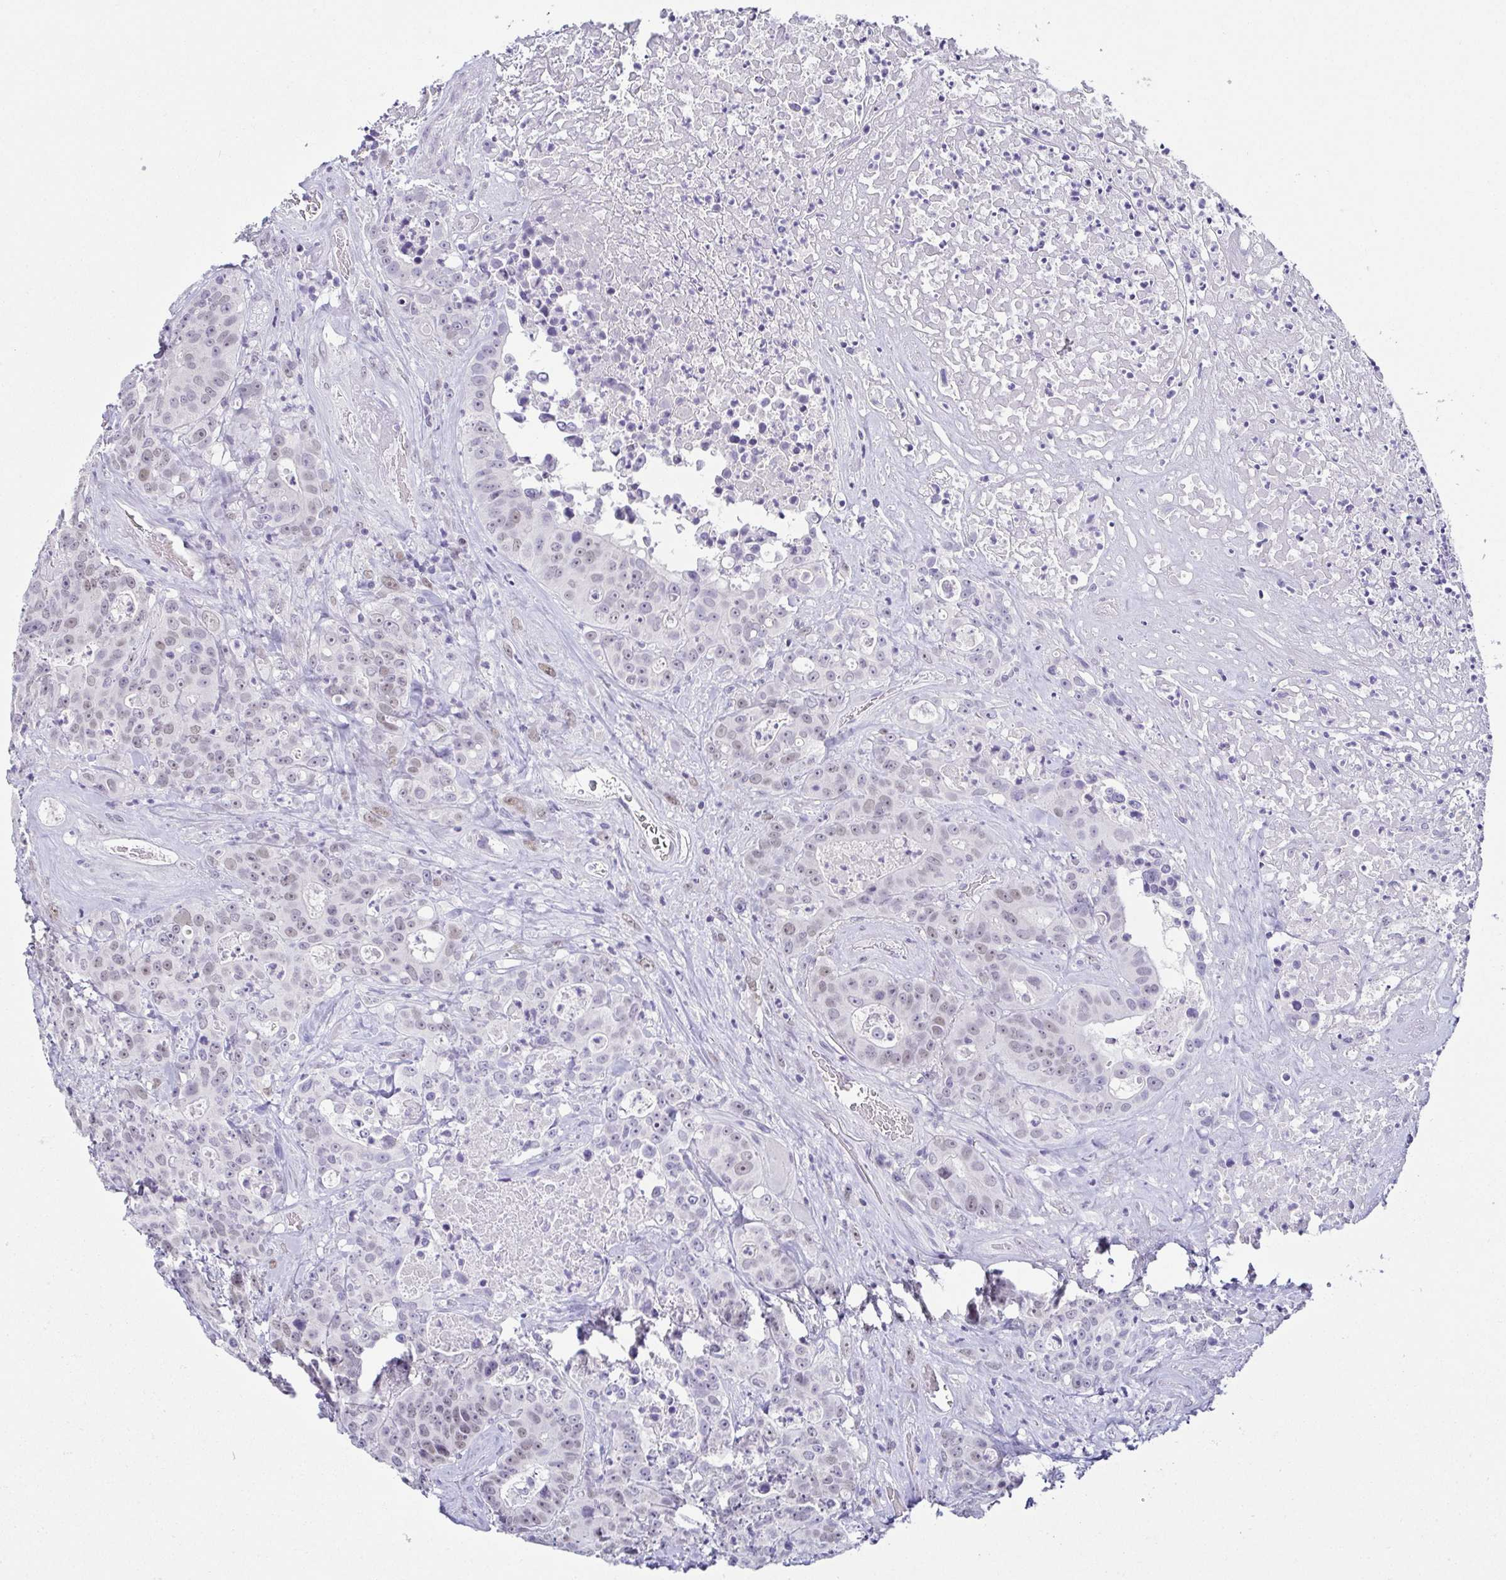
{"staining": {"intensity": "weak", "quantity": "<25%", "location": "nuclear"}, "tissue": "colorectal cancer", "cell_type": "Tumor cells", "image_type": "cancer", "snomed": [{"axis": "morphology", "description": "Adenocarcinoma, NOS"}, {"axis": "topography", "description": "Rectum"}], "caption": "This is an IHC histopathology image of colorectal adenocarcinoma. There is no expression in tumor cells.", "gene": "TCF3", "patient": {"sex": "female", "age": 62}}